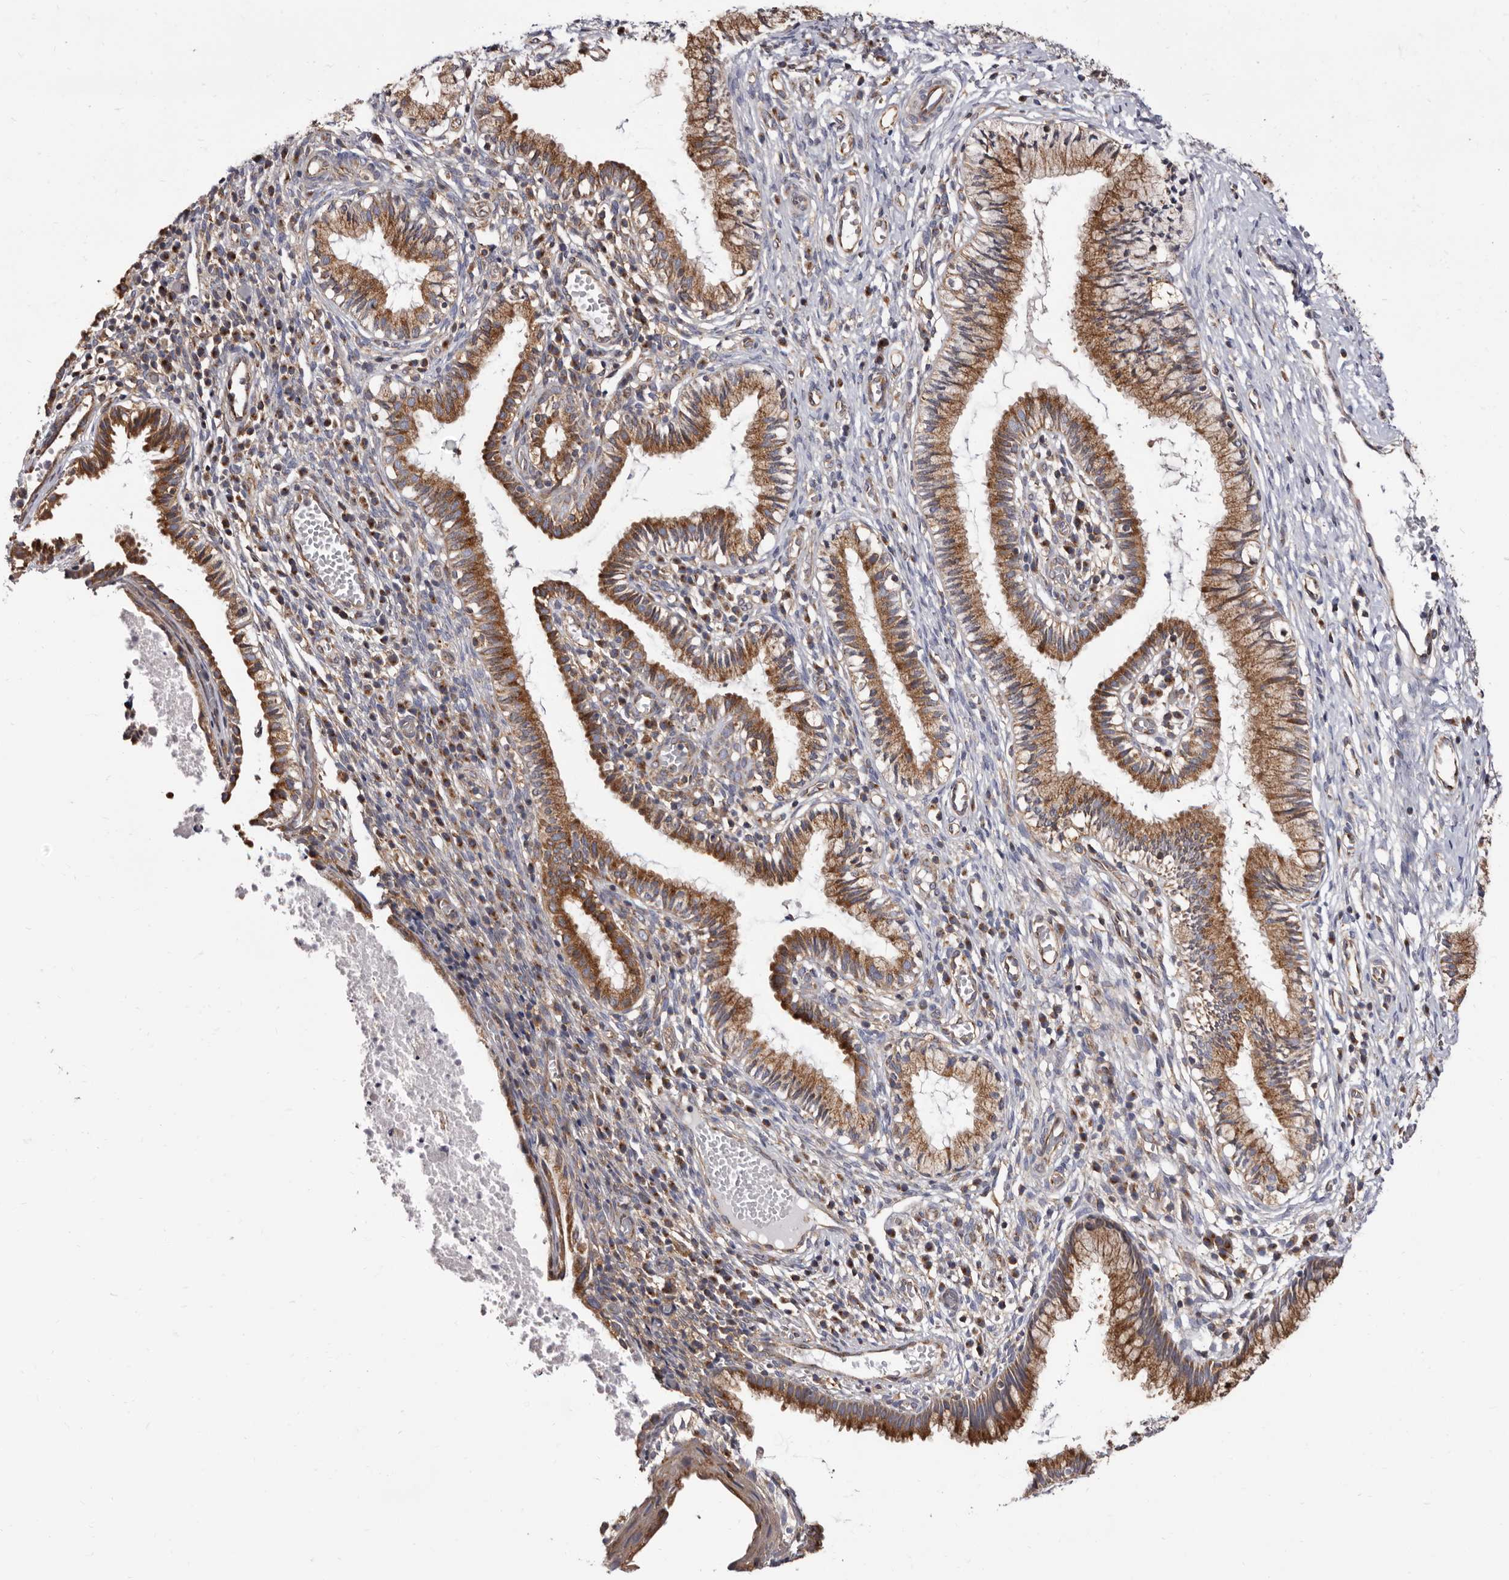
{"staining": {"intensity": "moderate", "quantity": ">75%", "location": "cytoplasmic/membranous"}, "tissue": "cervix", "cell_type": "Glandular cells", "image_type": "normal", "snomed": [{"axis": "morphology", "description": "Normal tissue, NOS"}, {"axis": "topography", "description": "Cervix"}], "caption": "Immunohistochemistry micrograph of benign cervix: human cervix stained using immunohistochemistry exhibits medium levels of moderate protein expression localized specifically in the cytoplasmic/membranous of glandular cells, appearing as a cytoplasmic/membranous brown color.", "gene": "COQ8B", "patient": {"sex": "female", "age": 27}}